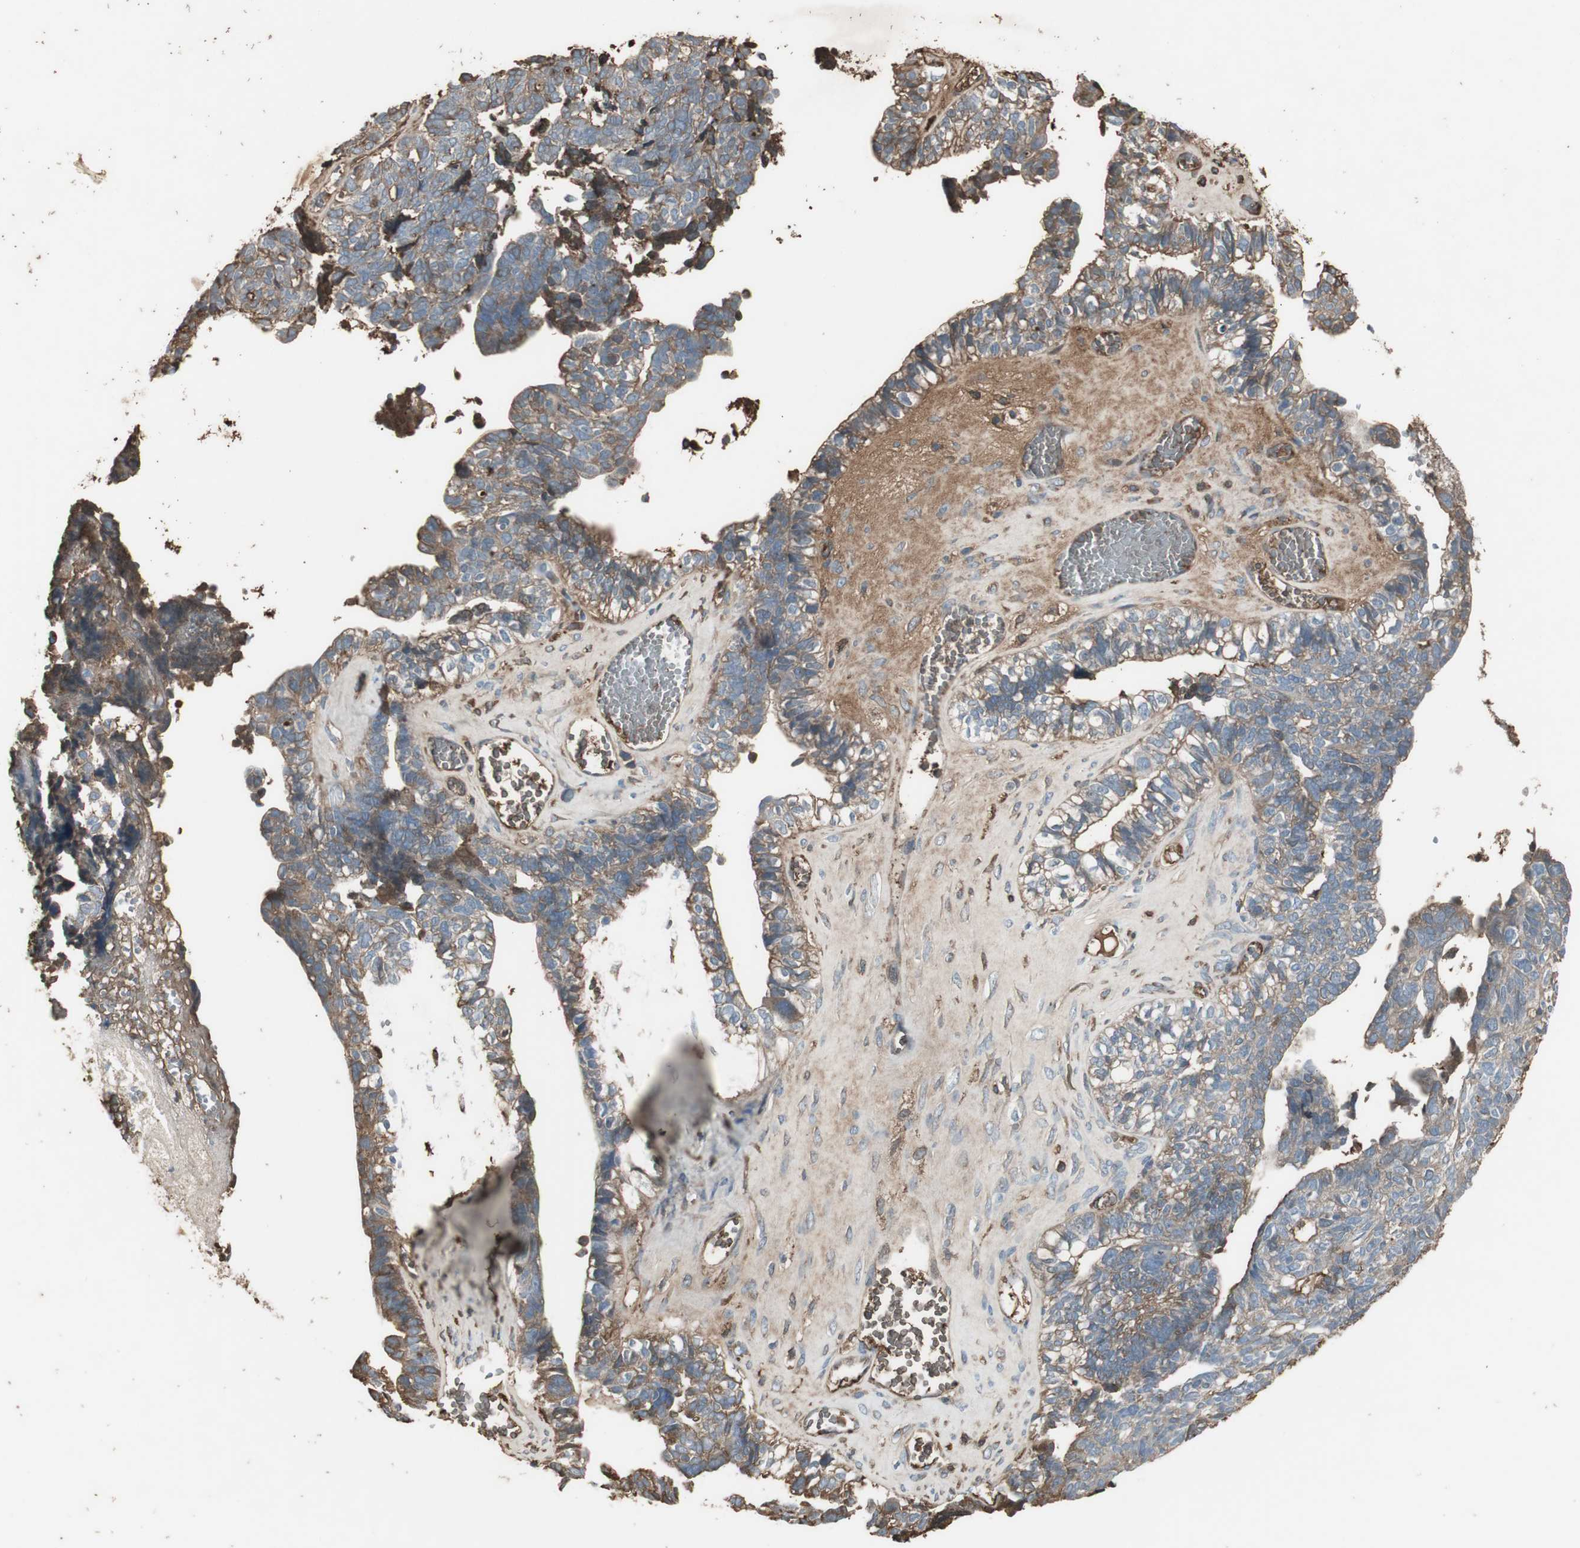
{"staining": {"intensity": "weak", "quantity": "<25%", "location": "cytoplasmic/membranous"}, "tissue": "ovarian cancer", "cell_type": "Tumor cells", "image_type": "cancer", "snomed": [{"axis": "morphology", "description": "Cystadenocarcinoma, serous, NOS"}, {"axis": "topography", "description": "Ovary"}], "caption": "High magnification brightfield microscopy of ovarian cancer (serous cystadenocarcinoma) stained with DAB (3,3'-diaminobenzidine) (brown) and counterstained with hematoxylin (blue): tumor cells show no significant positivity. (DAB (3,3'-diaminobenzidine) immunohistochemistry (IHC) with hematoxylin counter stain).", "gene": "MMP14", "patient": {"sex": "female", "age": 79}}